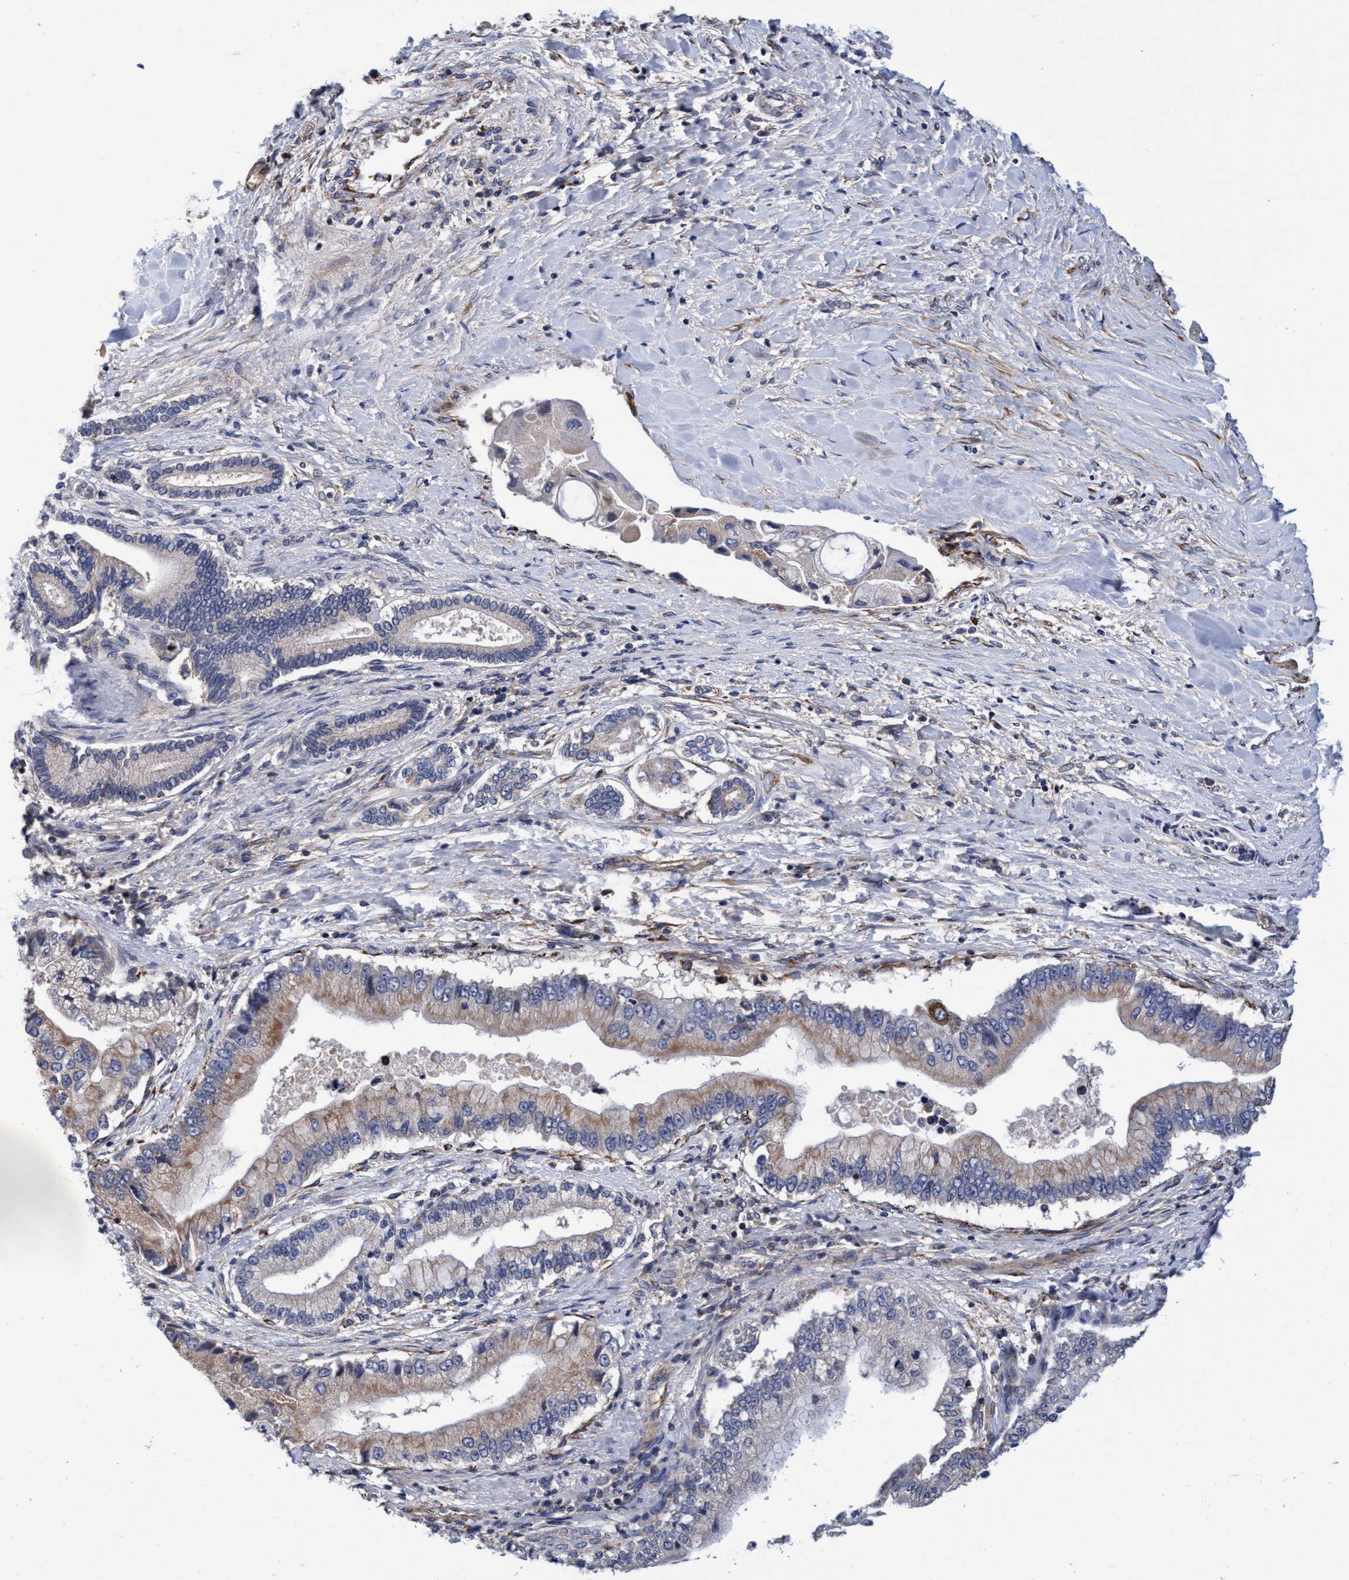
{"staining": {"intensity": "weak", "quantity": "<25%", "location": "cytoplasmic/membranous"}, "tissue": "liver cancer", "cell_type": "Tumor cells", "image_type": "cancer", "snomed": [{"axis": "morphology", "description": "Cholangiocarcinoma"}, {"axis": "topography", "description": "Liver"}], "caption": "Tumor cells show no significant protein positivity in cholangiocarcinoma (liver). Nuclei are stained in blue.", "gene": "CALCOCO2", "patient": {"sex": "male", "age": 50}}